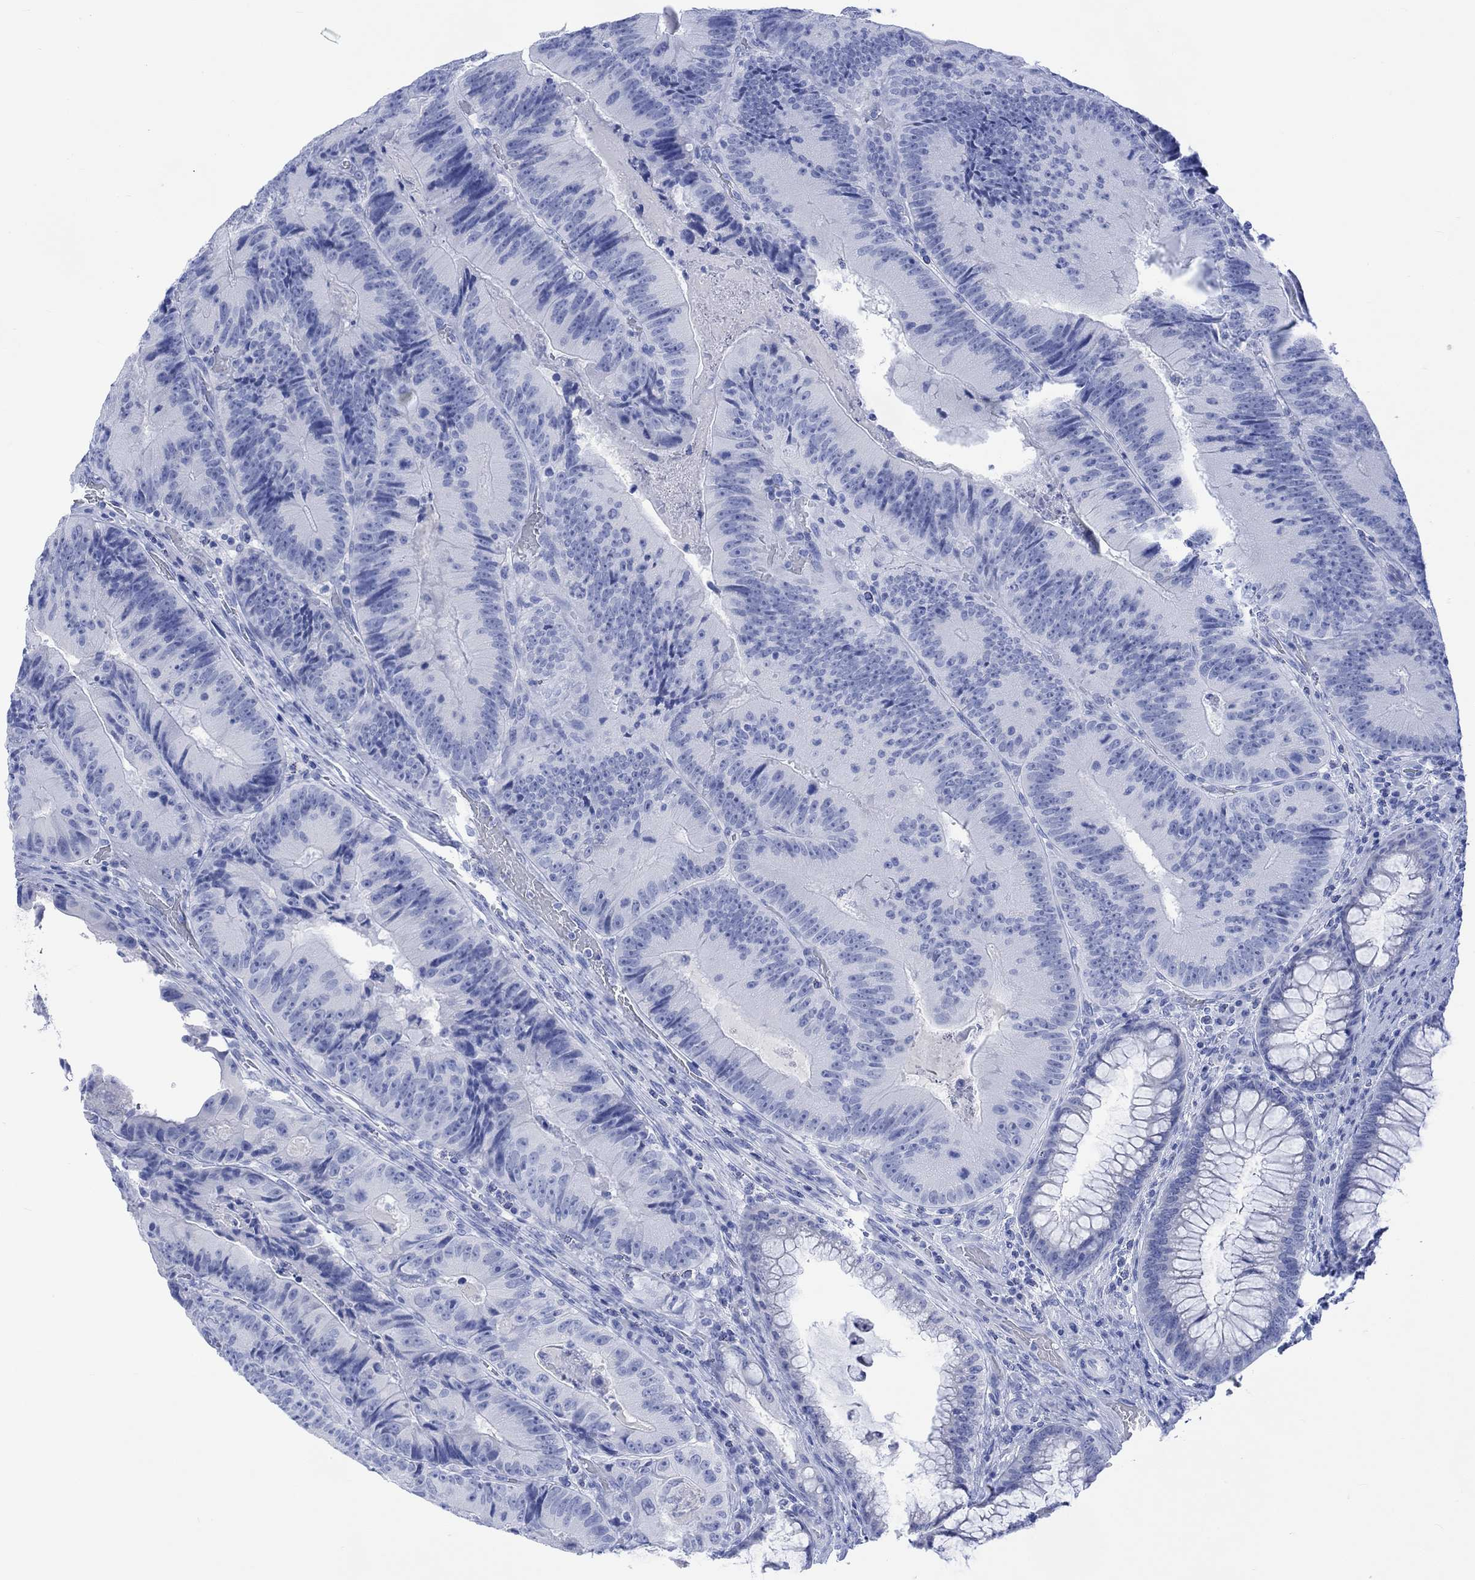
{"staining": {"intensity": "negative", "quantity": "none", "location": "none"}, "tissue": "colorectal cancer", "cell_type": "Tumor cells", "image_type": "cancer", "snomed": [{"axis": "morphology", "description": "Adenocarcinoma, NOS"}, {"axis": "topography", "description": "Colon"}], "caption": "Adenocarcinoma (colorectal) was stained to show a protein in brown. There is no significant staining in tumor cells.", "gene": "CELF4", "patient": {"sex": "female", "age": 86}}